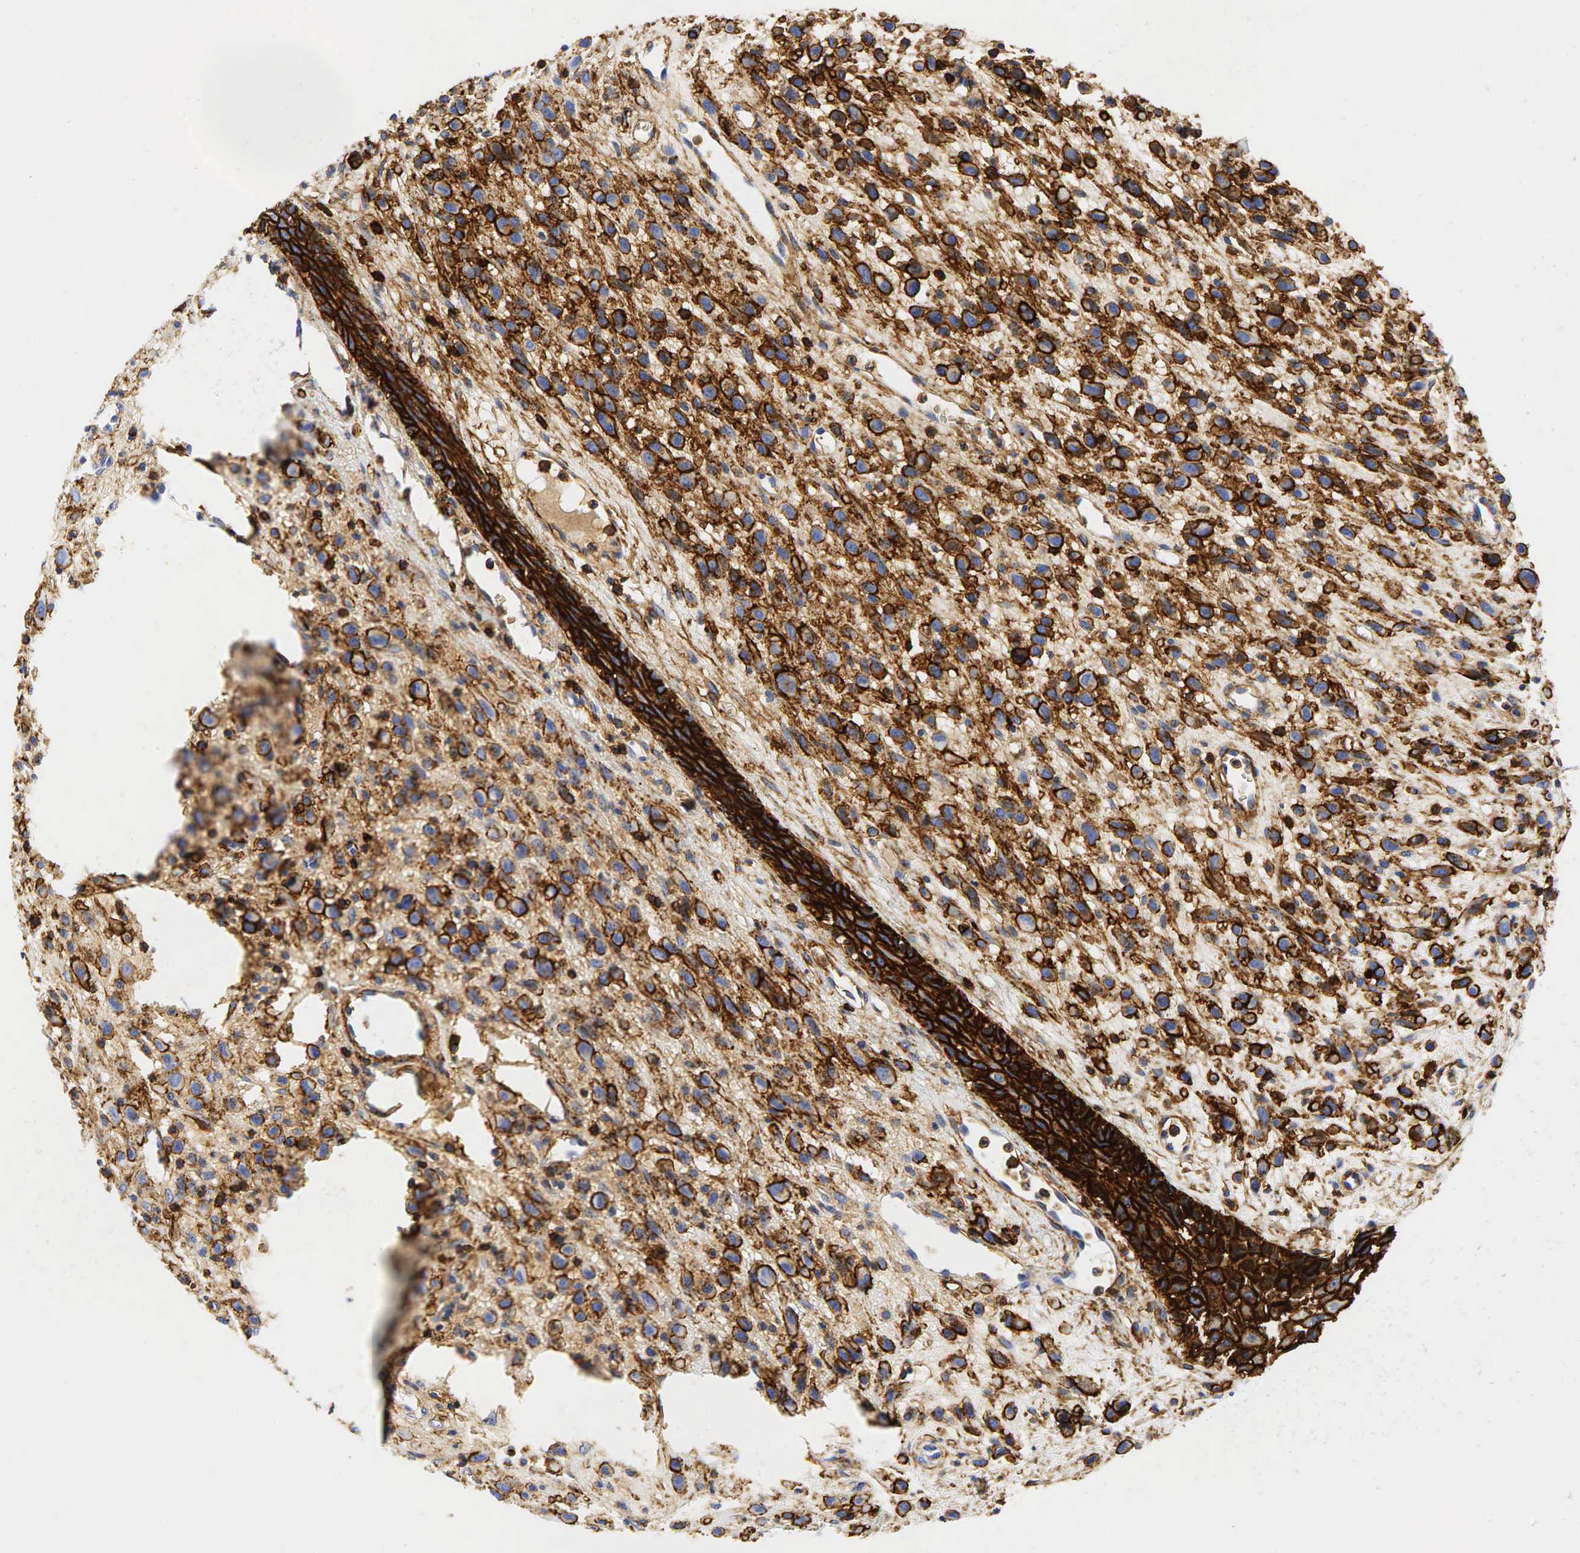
{"staining": {"intensity": "moderate", "quantity": ">75%", "location": "cytoplasmic/membranous"}, "tissue": "melanoma", "cell_type": "Tumor cells", "image_type": "cancer", "snomed": [{"axis": "morphology", "description": "Malignant melanoma, NOS"}, {"axis": "topography", "description": "Skin"}], "caption": "Malignant melanoma tissue shows moderate cytoplasmic/membranous expression in about >75% of tumor cells", "gene": "CD44", "patient": {"sex": "male", "age": 51}}